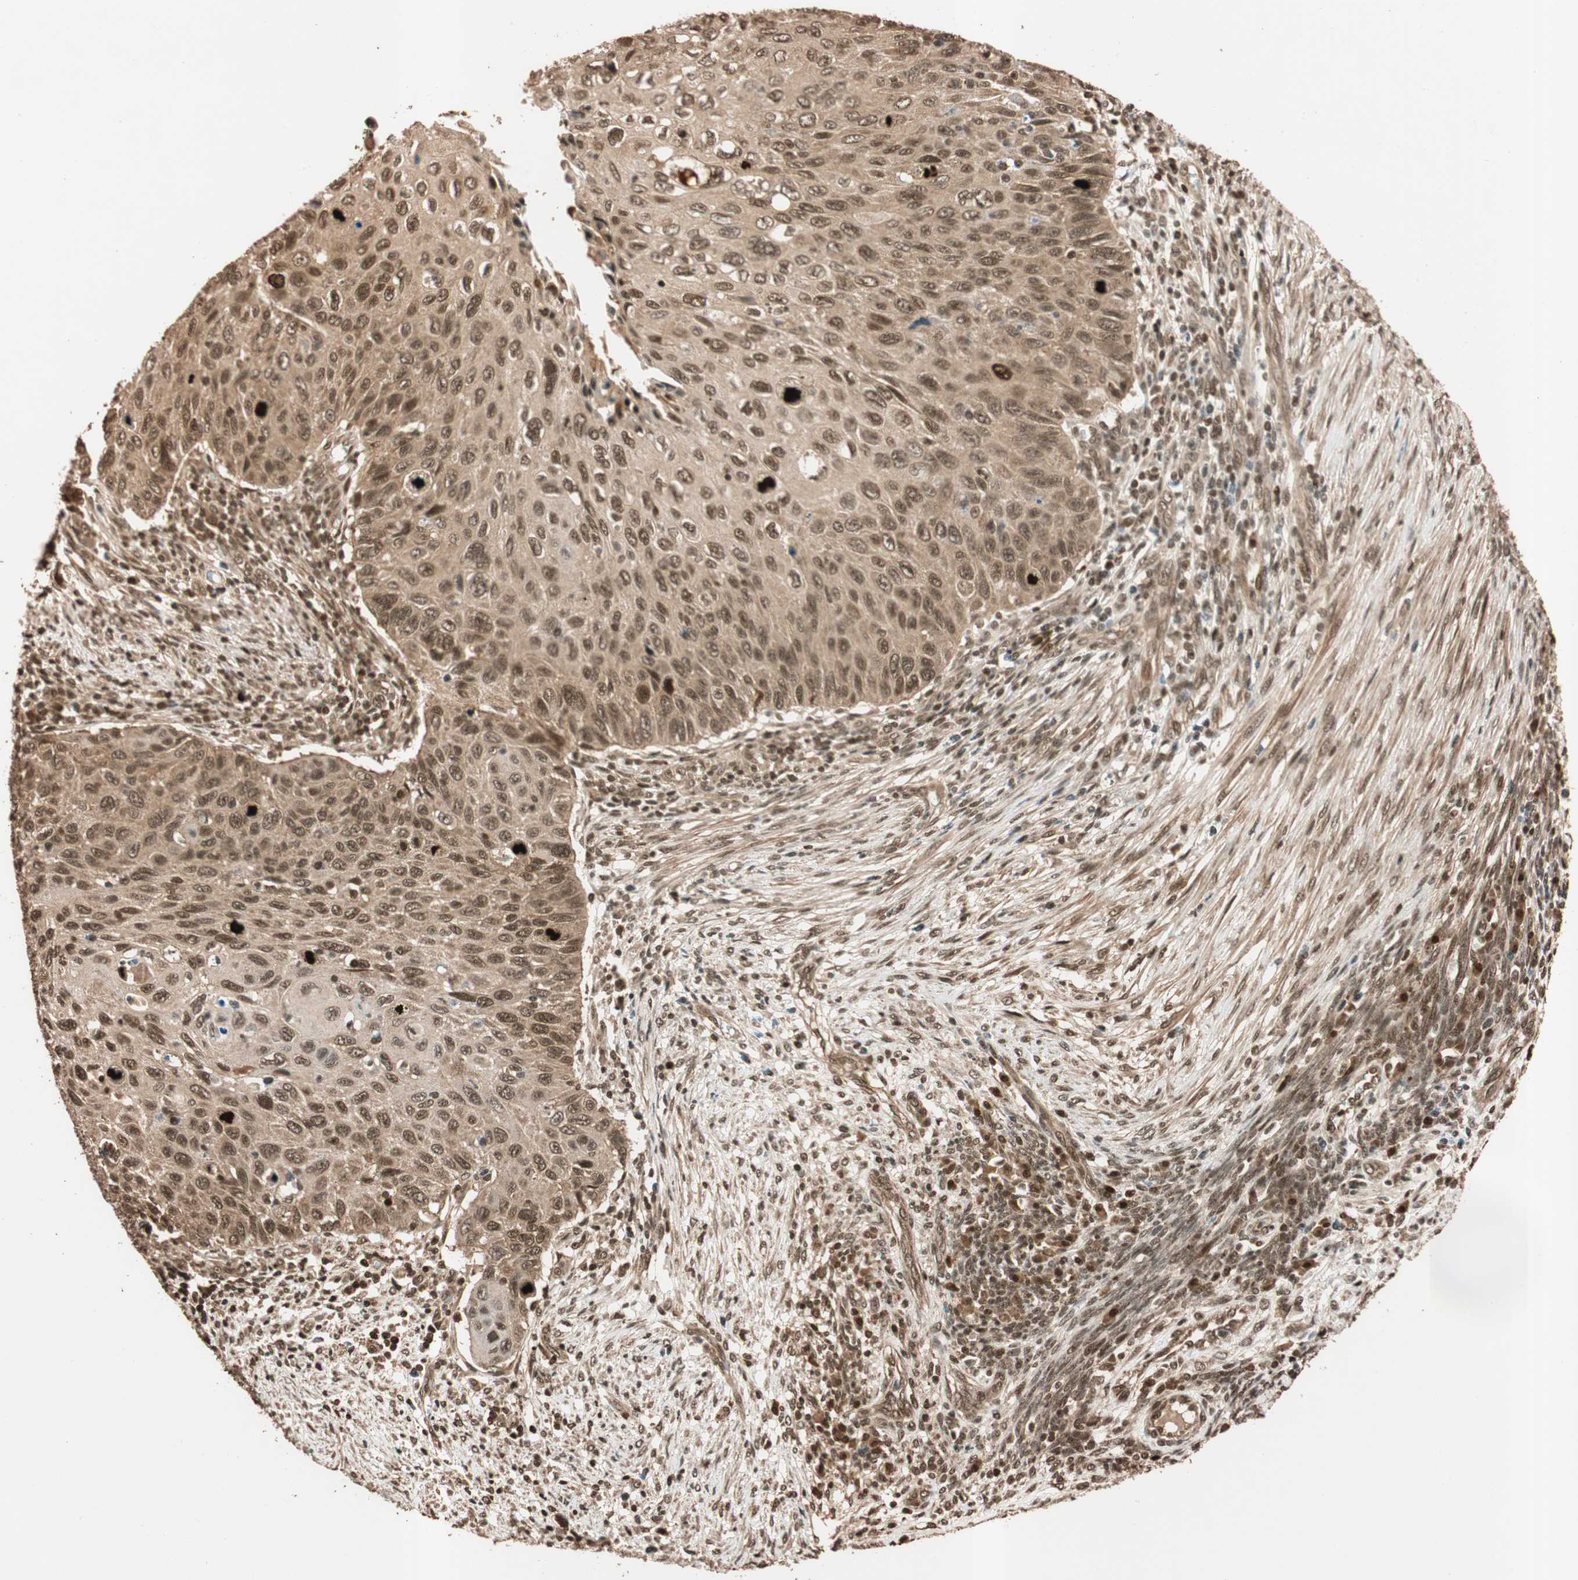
{"staining": {"intensity": "moderate", "quantity": ">75%", "location": "cytoplasmic/membranous,nuclear"}, "tissue": "cervical cancer", "cell_type": "Tumor cells", "image_type": "cancer", "snomed": [{"axis": "morphology", "description": "Squamous cell carcinoma, NOS"}, {"axis": "topography", "description": "Cervix"}], "caption": "Immunohistochemical staining of cervical squamous cell carcinoma exhibits medium levels of moderate cytoplasmic/membranous and nuclear expression in approximately >75% of tumor cells.", "gene": "ALKBH5", "patient": {"sex": "female", "age": 70}}